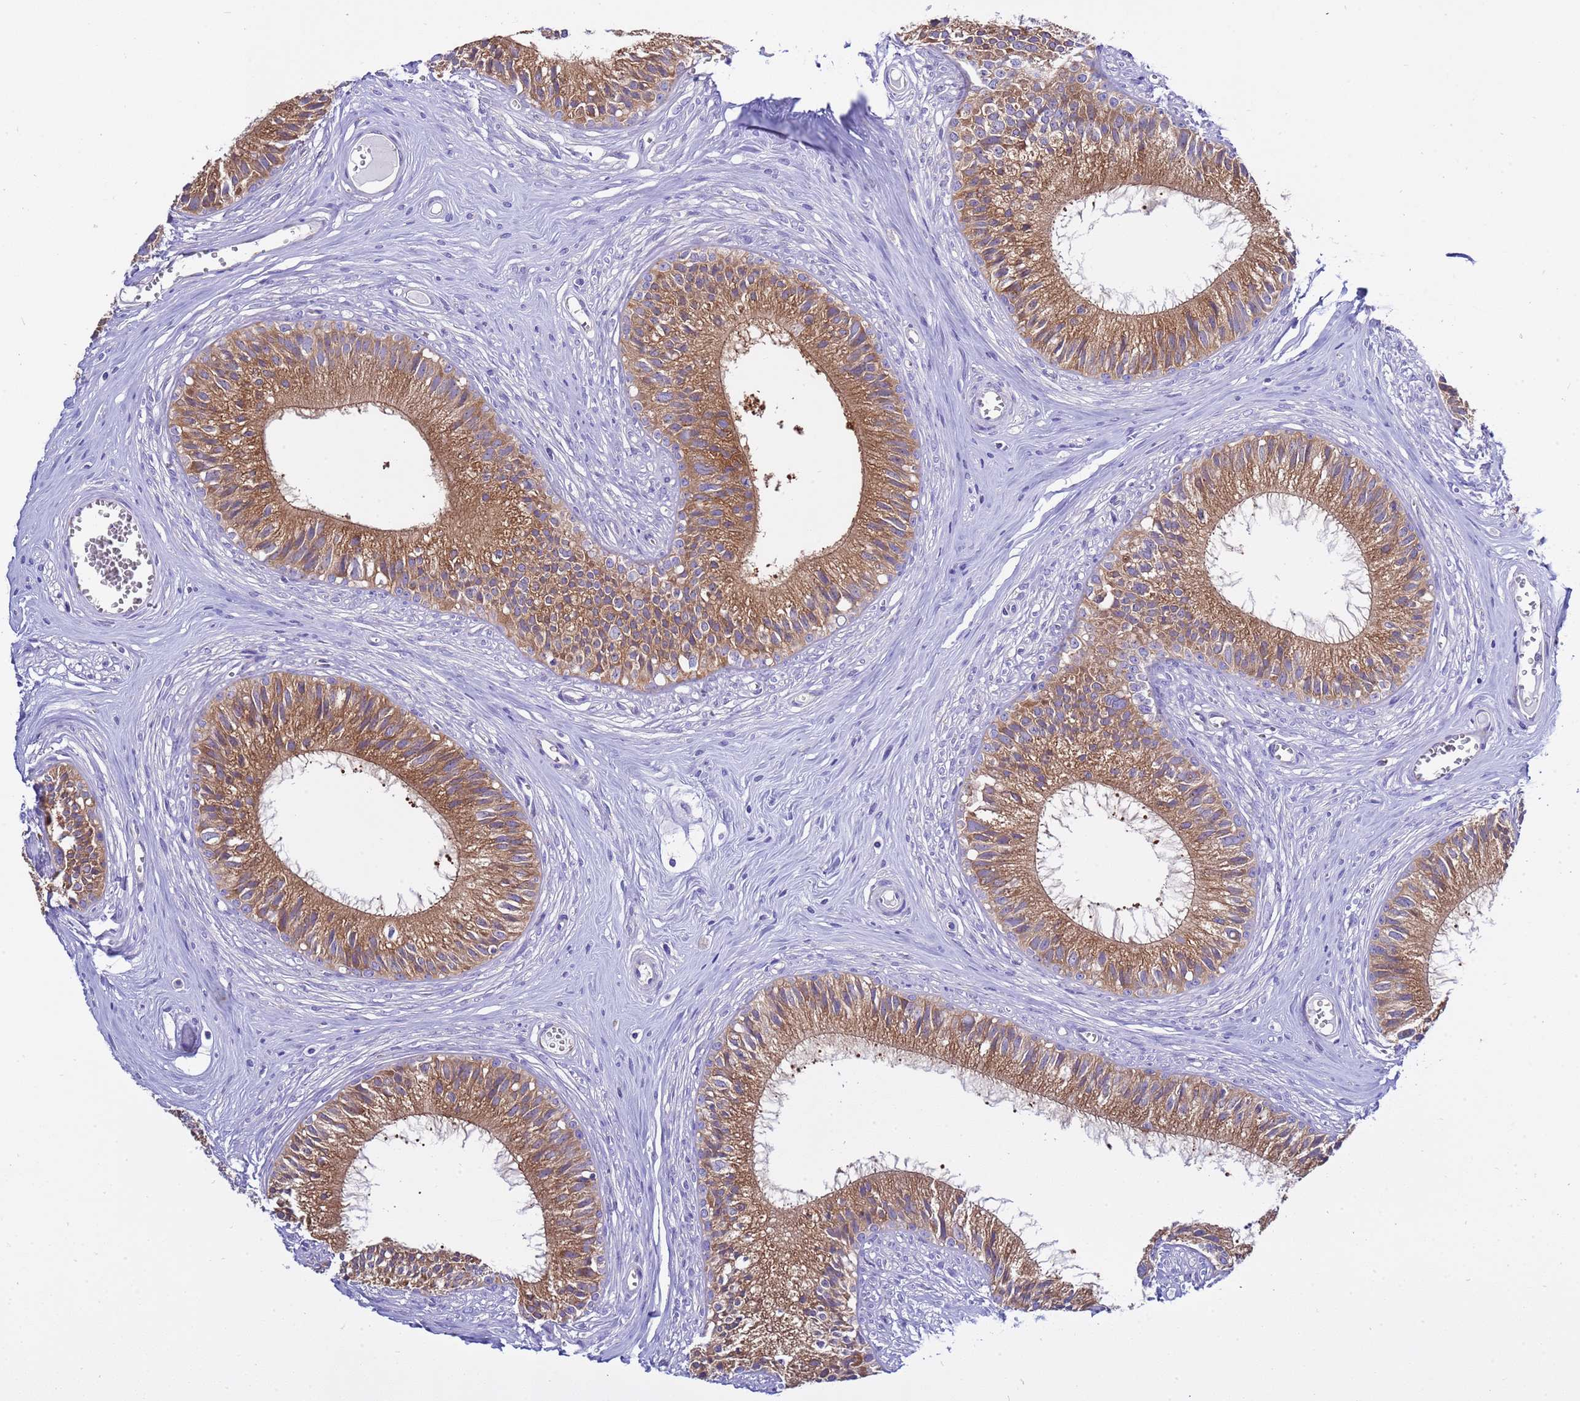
{"staining": {"intensity": "strong", "quantity": ">75%", "location": "cytoplasmic/membranous"}, "tissue": "epididymis", "cell_type": "Glandular cells", "image_type": "normal", "snomed": [{"axis": "morphology", "description": "Normal tissue, NOS"}, {"axis": "topography", "description": "Epididymis"}], "caption": "The image reveals immunohistochemical staining of benign epididymis. There is strong cytoplasmic/membranous expression is present in approximately >75% of glandular cells. Nuclei are stained in blue.", "gene": "ANAPC1", "patient": {"sex": "male", "age": 36}}